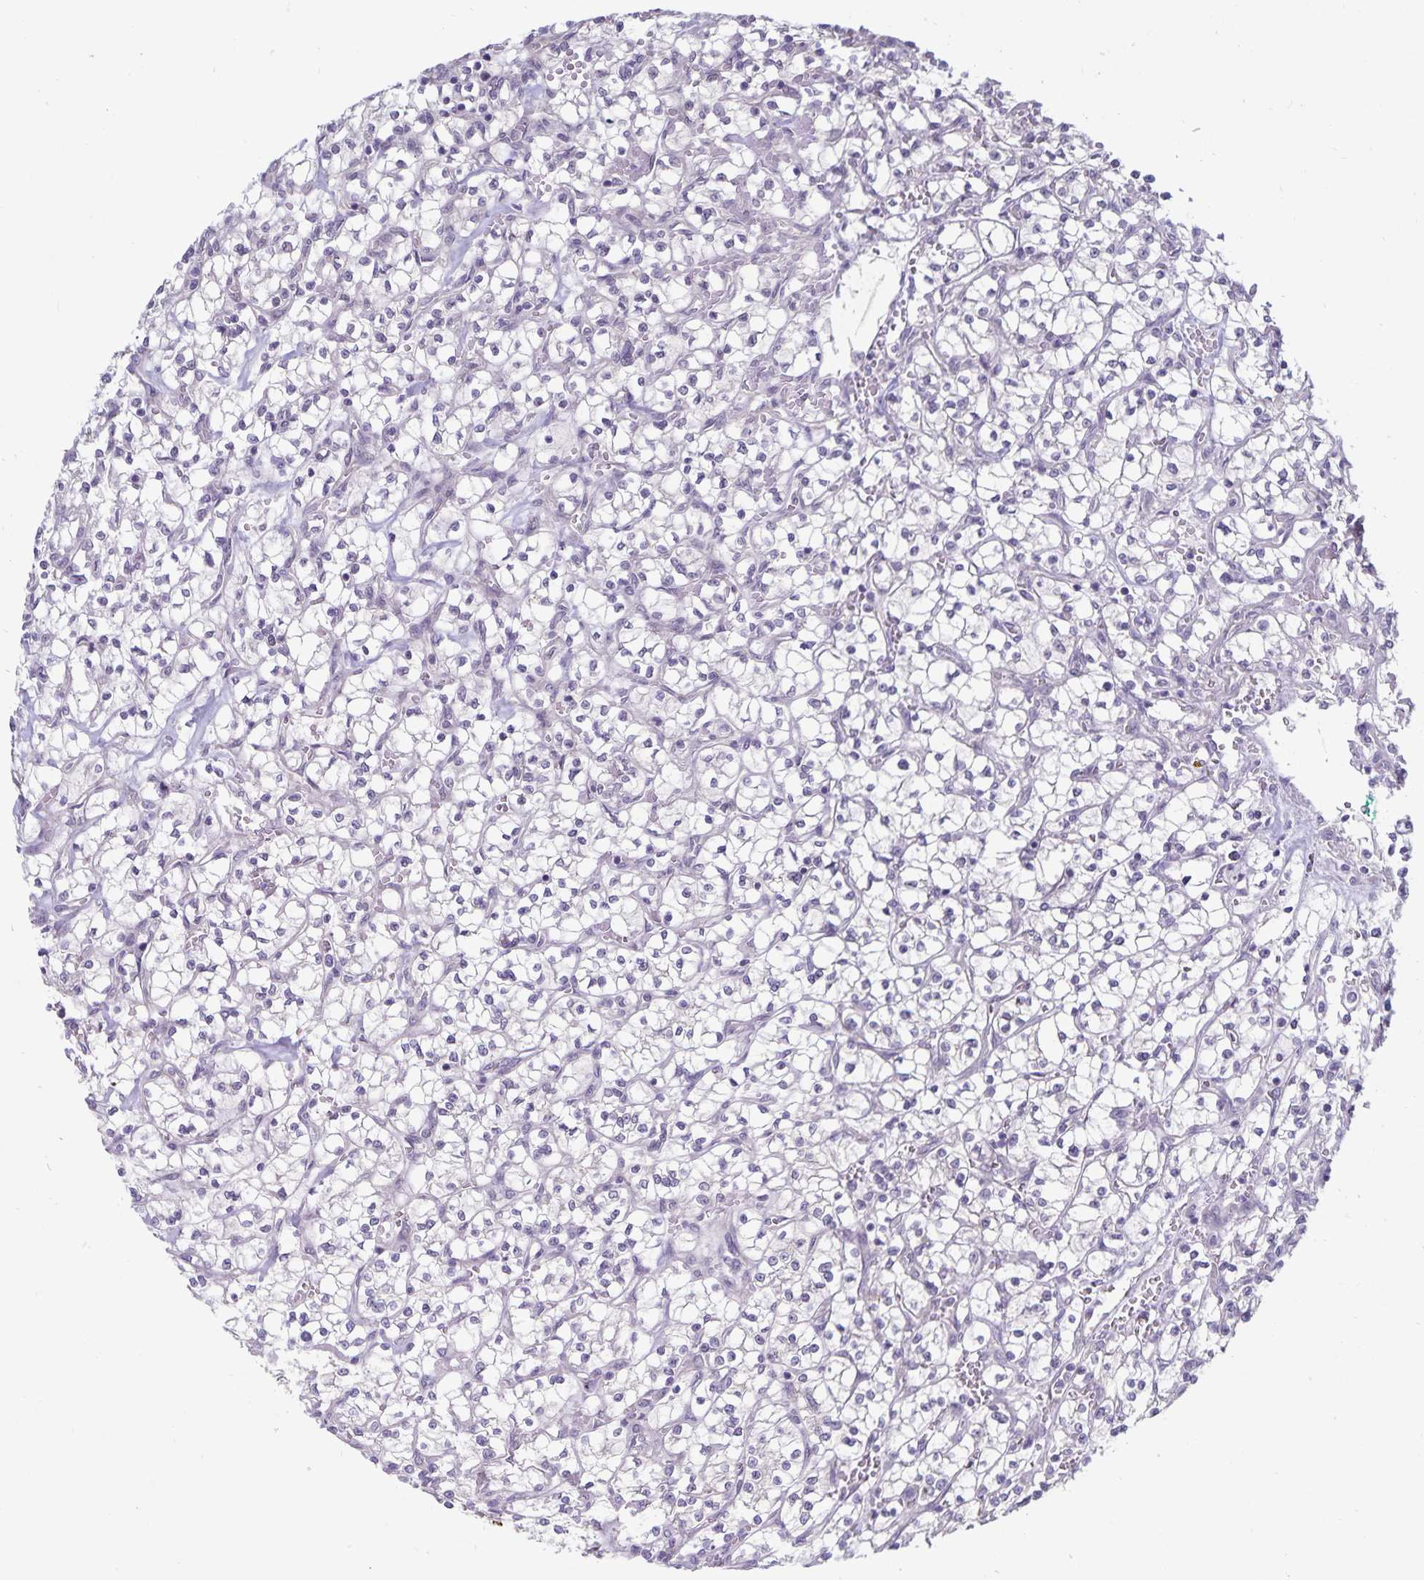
{"staining": {"intensity": "negative", "quantity": "none", "location": "none"}, "tissue": "renal cancer", "cell_type": "Tumor cells", "image_type": "cancer", "snomed": [{"axis": "morphology", "description": "Adenocarcinoma, NOS"}, {"axis": "topography", "description": "Kidney"}], "caption": "Immunohistochemical staining of human renal cancer (adenocarcinoma) shows no significant expression in tumor cells.", "gene": "CDKN2B", "patient": {"sex": "female", "age": 64}}